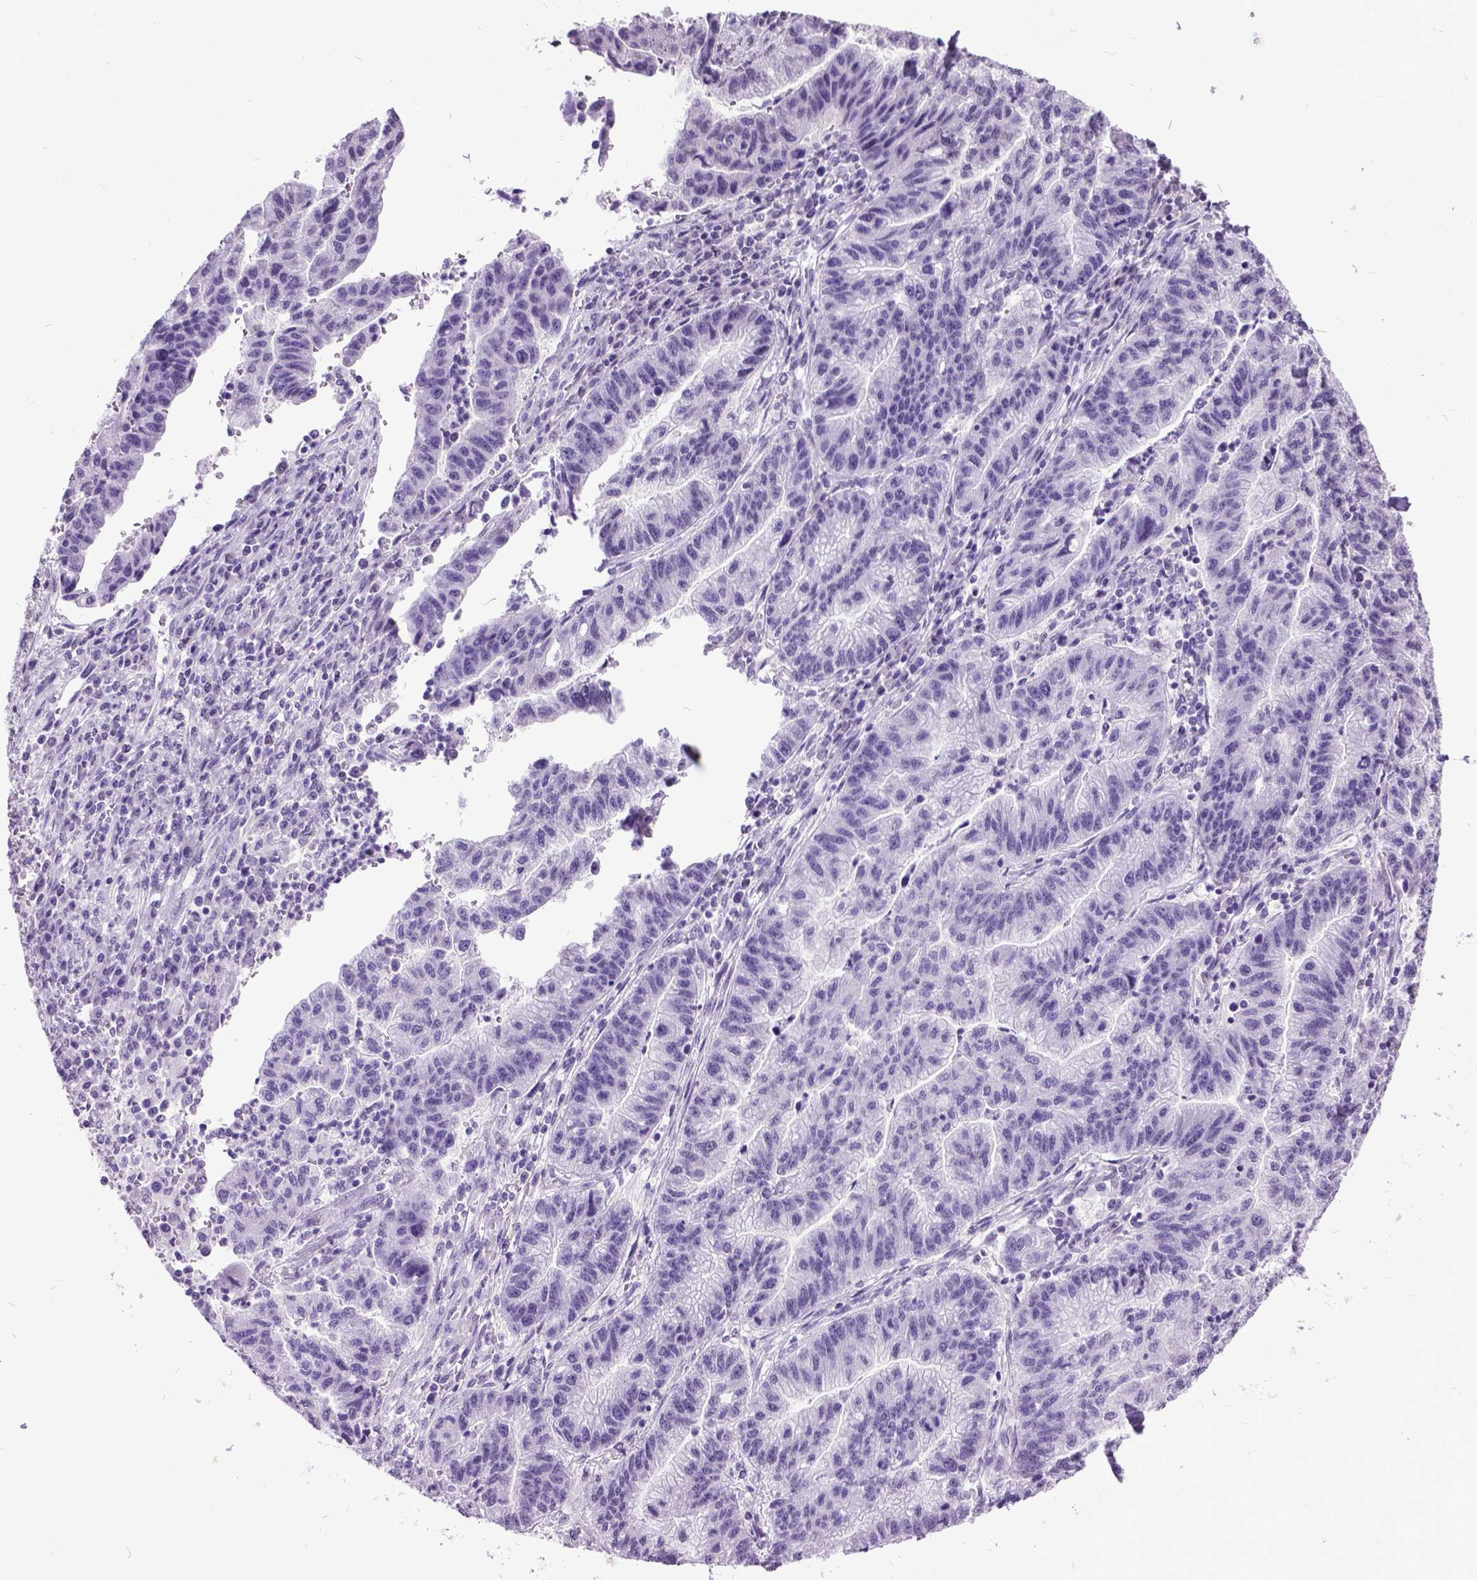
{"staining": {"intensity": "negative", "quantity": "none", "location": "none"}, "tissue": "stomach cancer", "cell_type": "Tumor cells", "image_type": "cancer", "snomed": [{"axis": "morphology", "description": "Adenocarcinoma, NOS"}, {"axis": "topography", "description": "Stomach"}], "caption": "The photomicrograph reveals no staining of tumor cells in stomach adenocarcinoma.", "gene": "MARCHF10", "patient": {"sex": "male", "age": 83}}